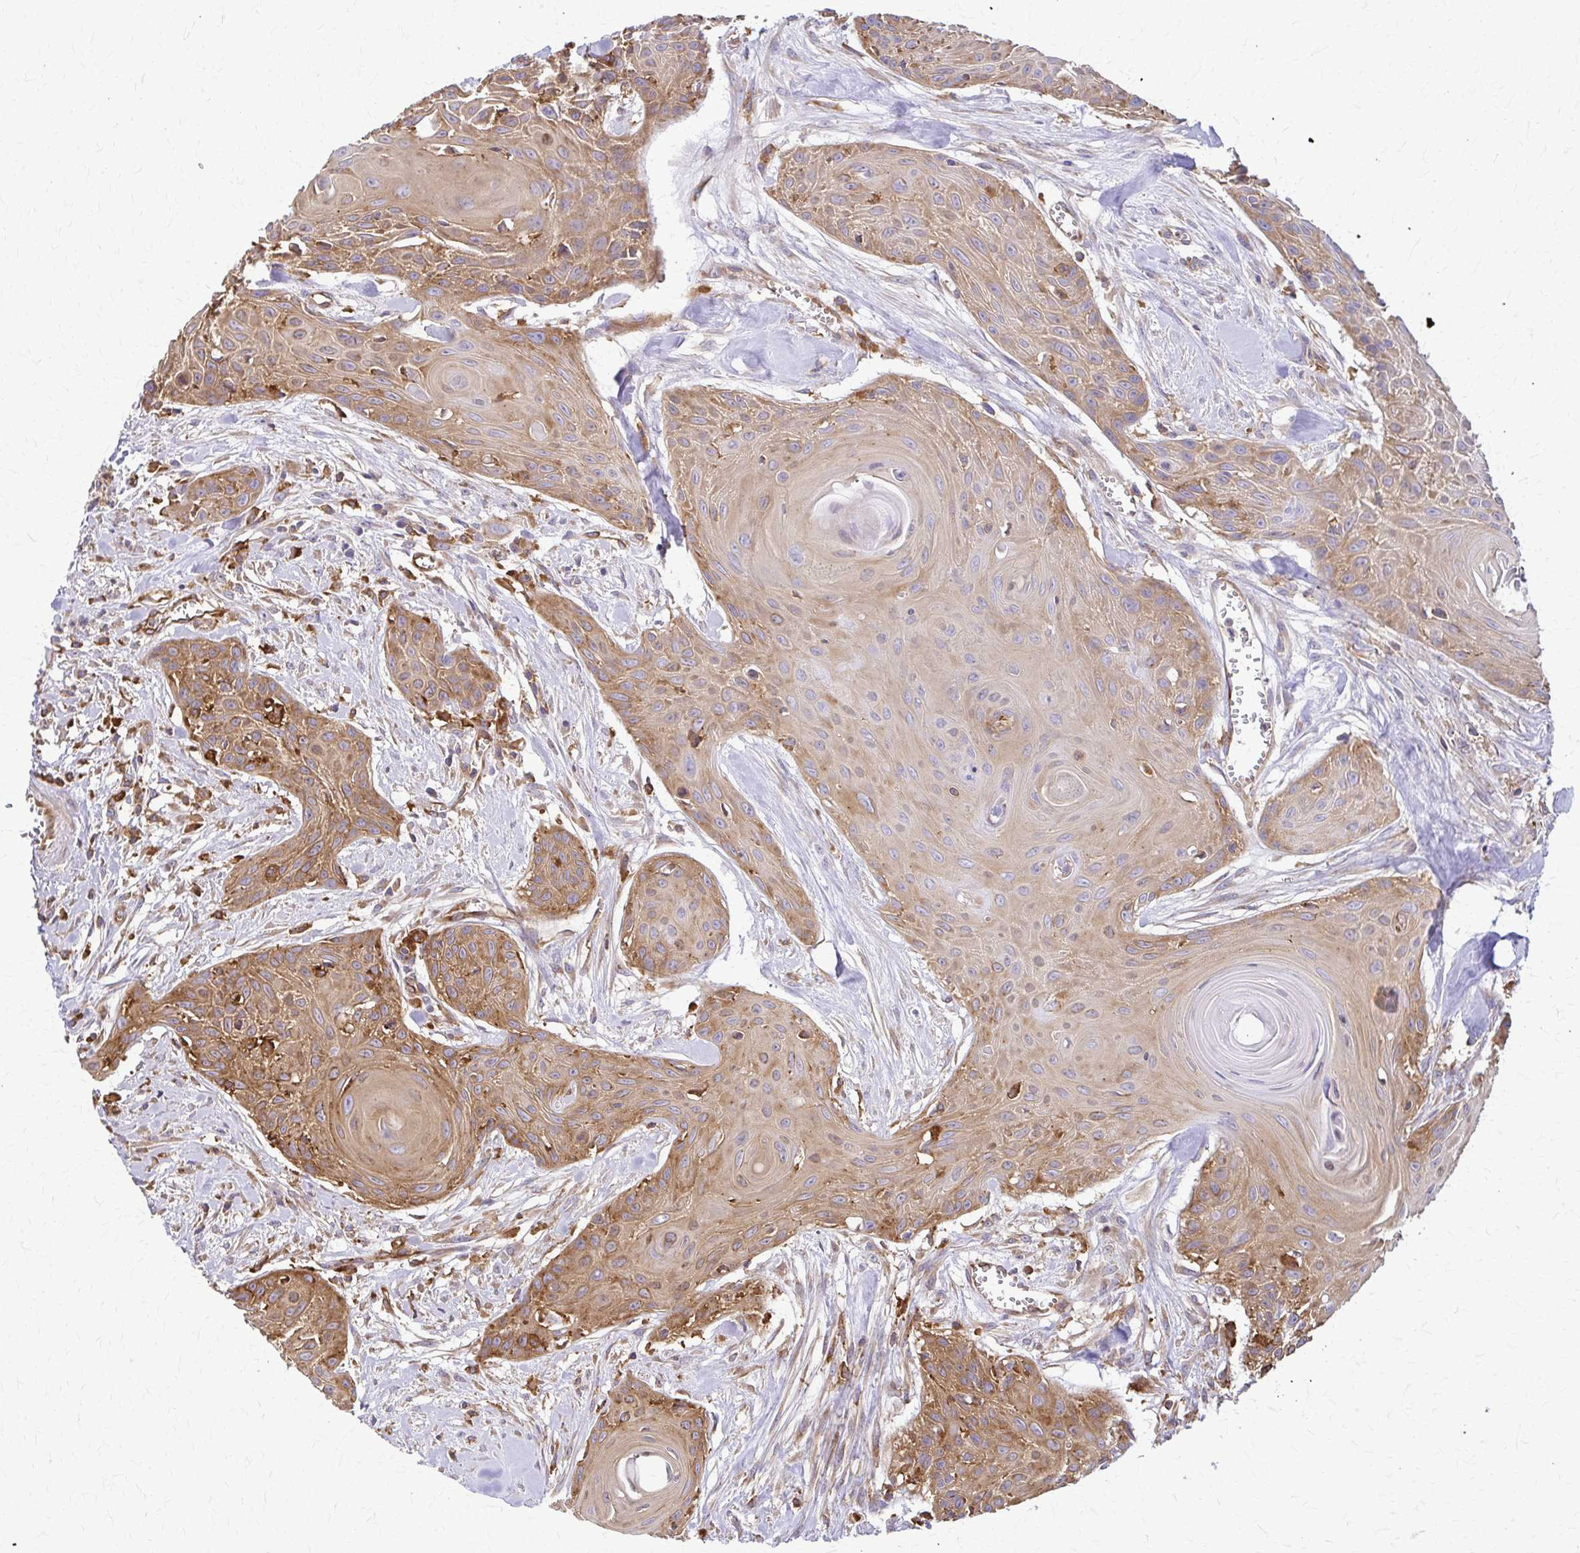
{"staining": {"intensity": "moderate", "quantity": ">75%", "location": "cytoplasmic/membranous"}, "tissue": "head and neck cancer", "cell_type": "Tumor cells", "image_type": "cancer", "snomed": [{"axis": "morphology", "description": "Squamous cell carcinoma, NOS"}, {"axis": "topography", "description": "Lymph node"}, {"axis": "topography", "description": "Salivary gland"}, {"axis": "topography", "description": "Head-Neck"}], "caption": "Human head and neck cancer stained with a protein marker demonstrates moderate staining in tumor cells.", "gene": "WASF2", "patient": {"sex": "female", "age": 74}}